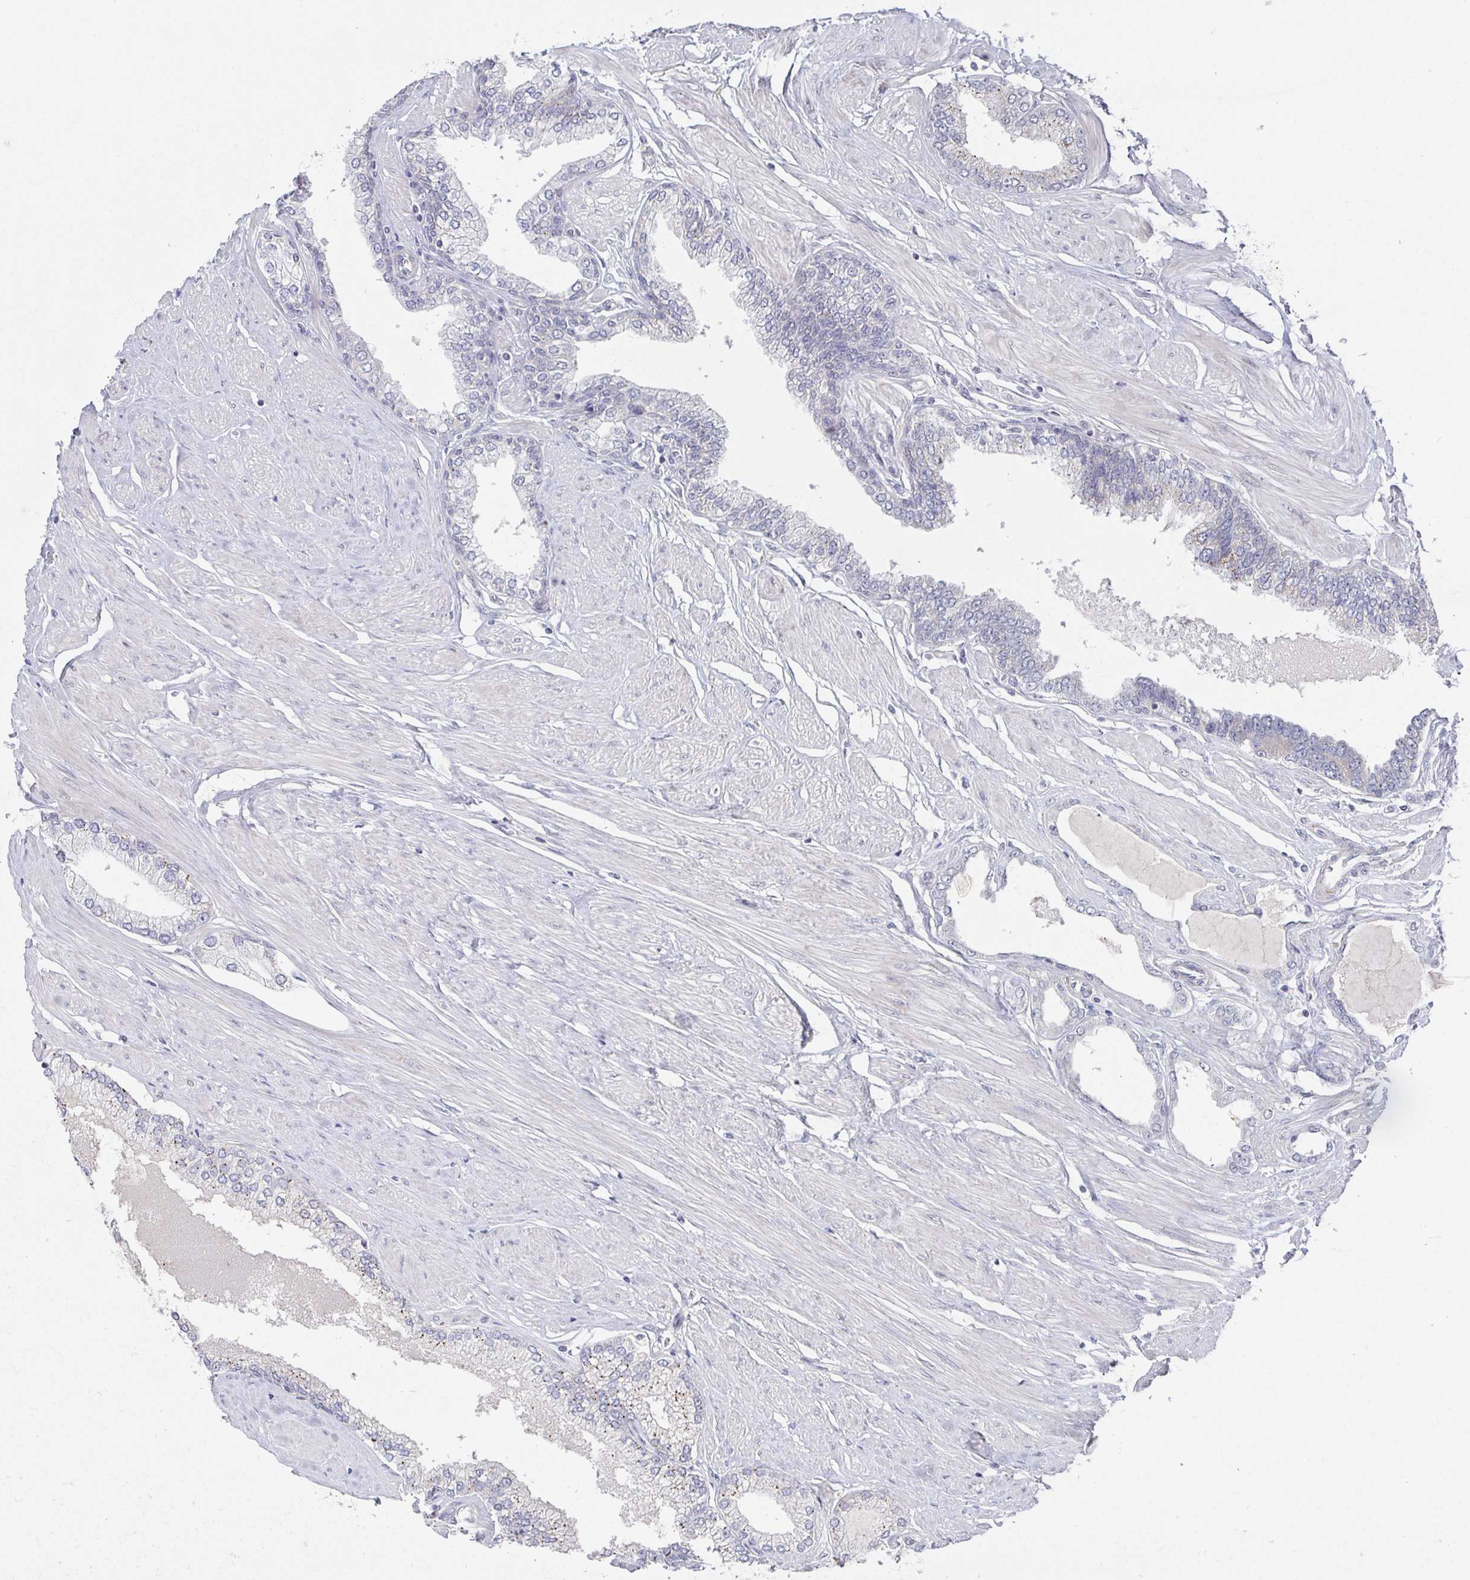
{"staining": {"intensity": "negative", "quantity": "none", "location": "none"}, "tissue": "prostate cancer", "cell_type": "Tumor cells", "image_type": "cancer", "snomed": [{"axis": "morphology", "description": "Adenocarcinoma, Low grade"}, {"axis": "topography", "description": "Prostate"}], "caption": "This is a image of immunohistochemistry staining of prostate cancer (adenocarcinoma (low-grade)), which shows no positivity in tumor cells. (DAB immunohistochemistry (IHC), high magnification).", "gene": "CIT", "patient": {"sex": "male", "age": 55}}